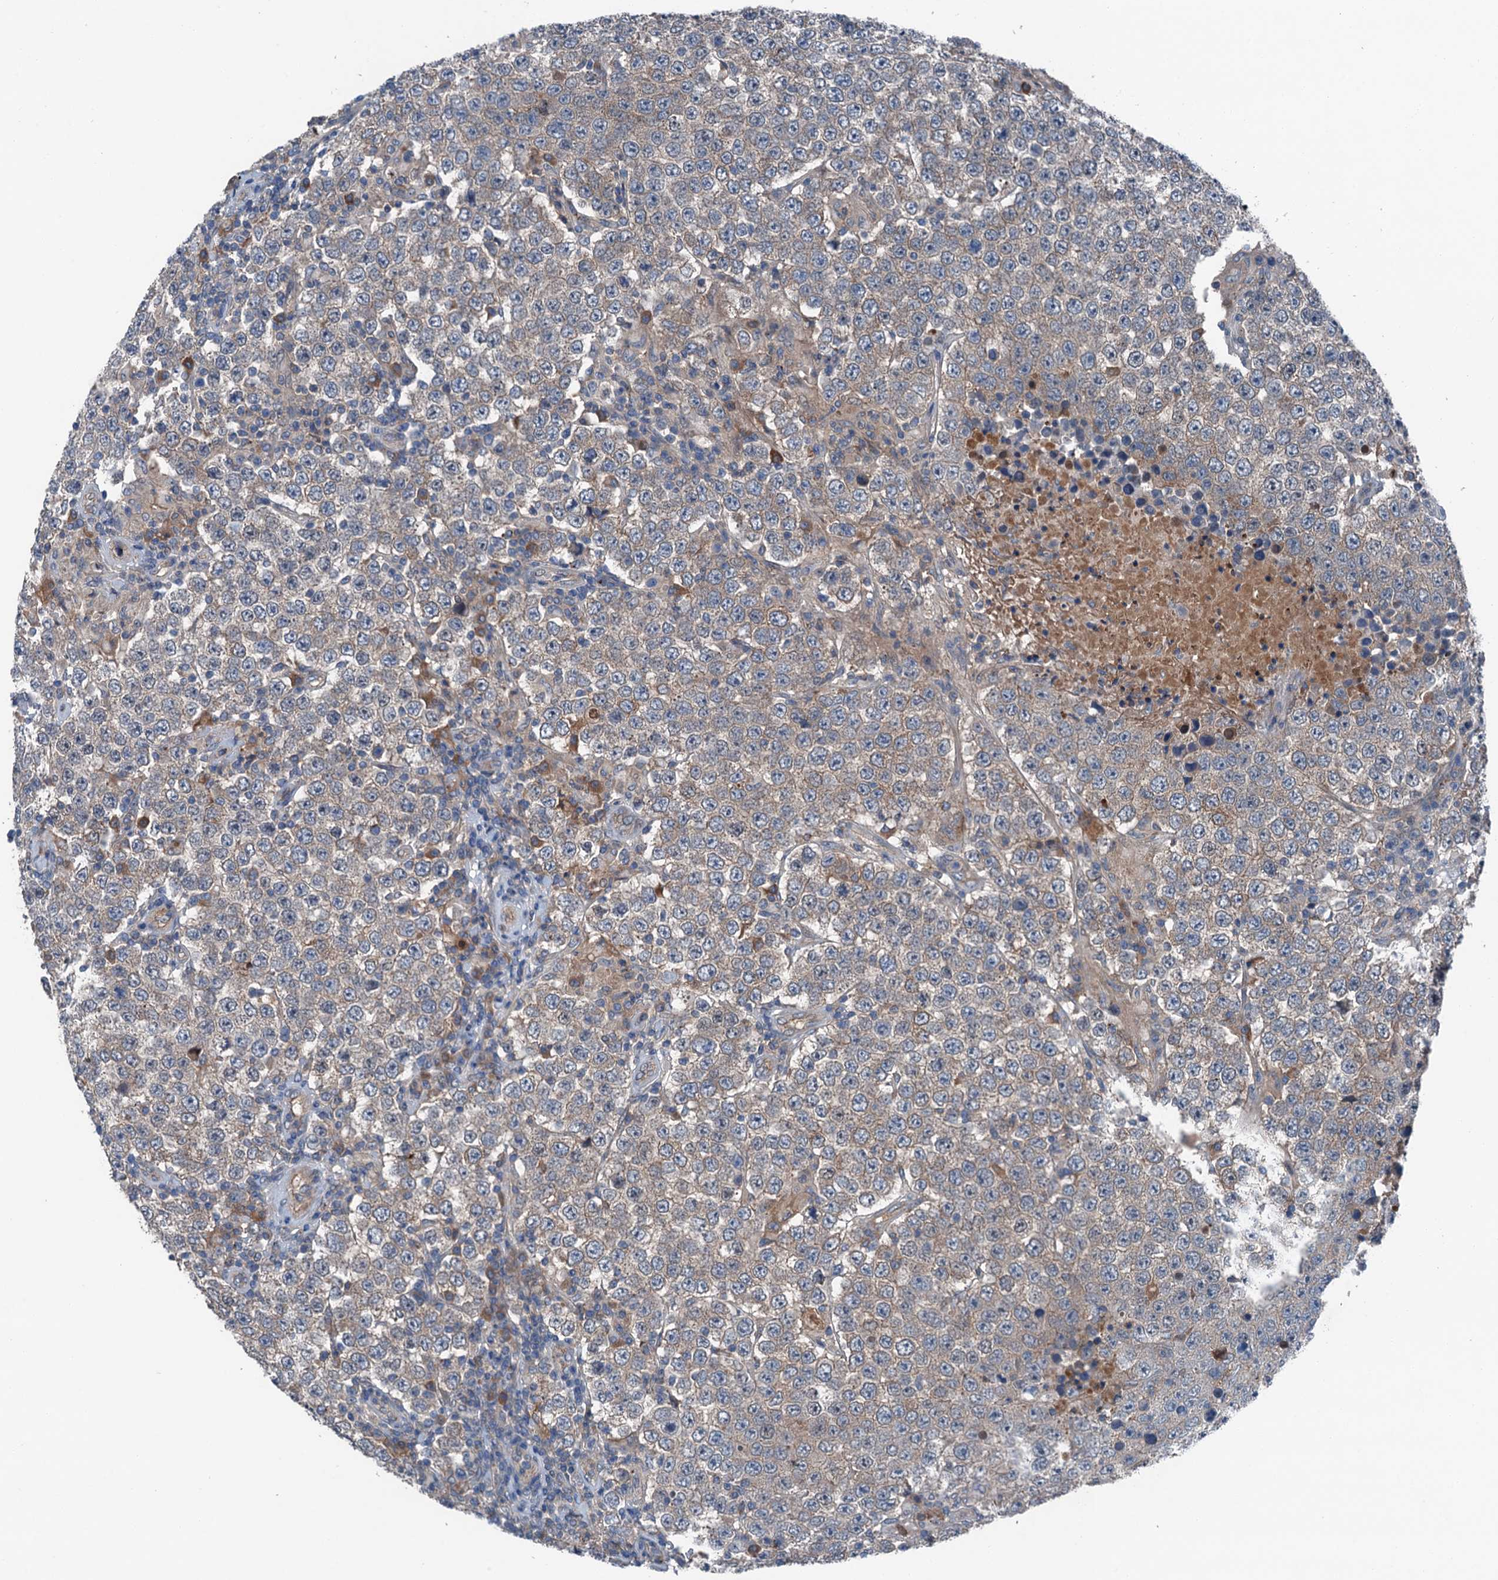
{"staining": {"intensity": "weak", "quantity": ">75%", "location": "cytoplasmic/membranous"}, "tissue": "testis cancer", "cell_type": "Tumor cells", "image_type": "cancer", "snomed": [{"axis": "morphology", "description": "Normal tissue, NOS"}, {"axis": "morphology", "description": "Urothelial carcinoma, High grade"}, {"axis": "morphology", "description": "Seminoma, NOS"}, {"axis": "morphology", "description": "Carcinoma, Embryonal, NOS"}, {"axis": "topography", "description": "Urinary bladder"}, {"axis": "topography", "description": "Testis"}], "caption": "A brown stain shows weak cytoplasmic/membranous positivity of a protein in testis embryonal carcinoma tumor cells.", "gene": "SLC2A10", "patient": {"sex": "male", "age": 41}}